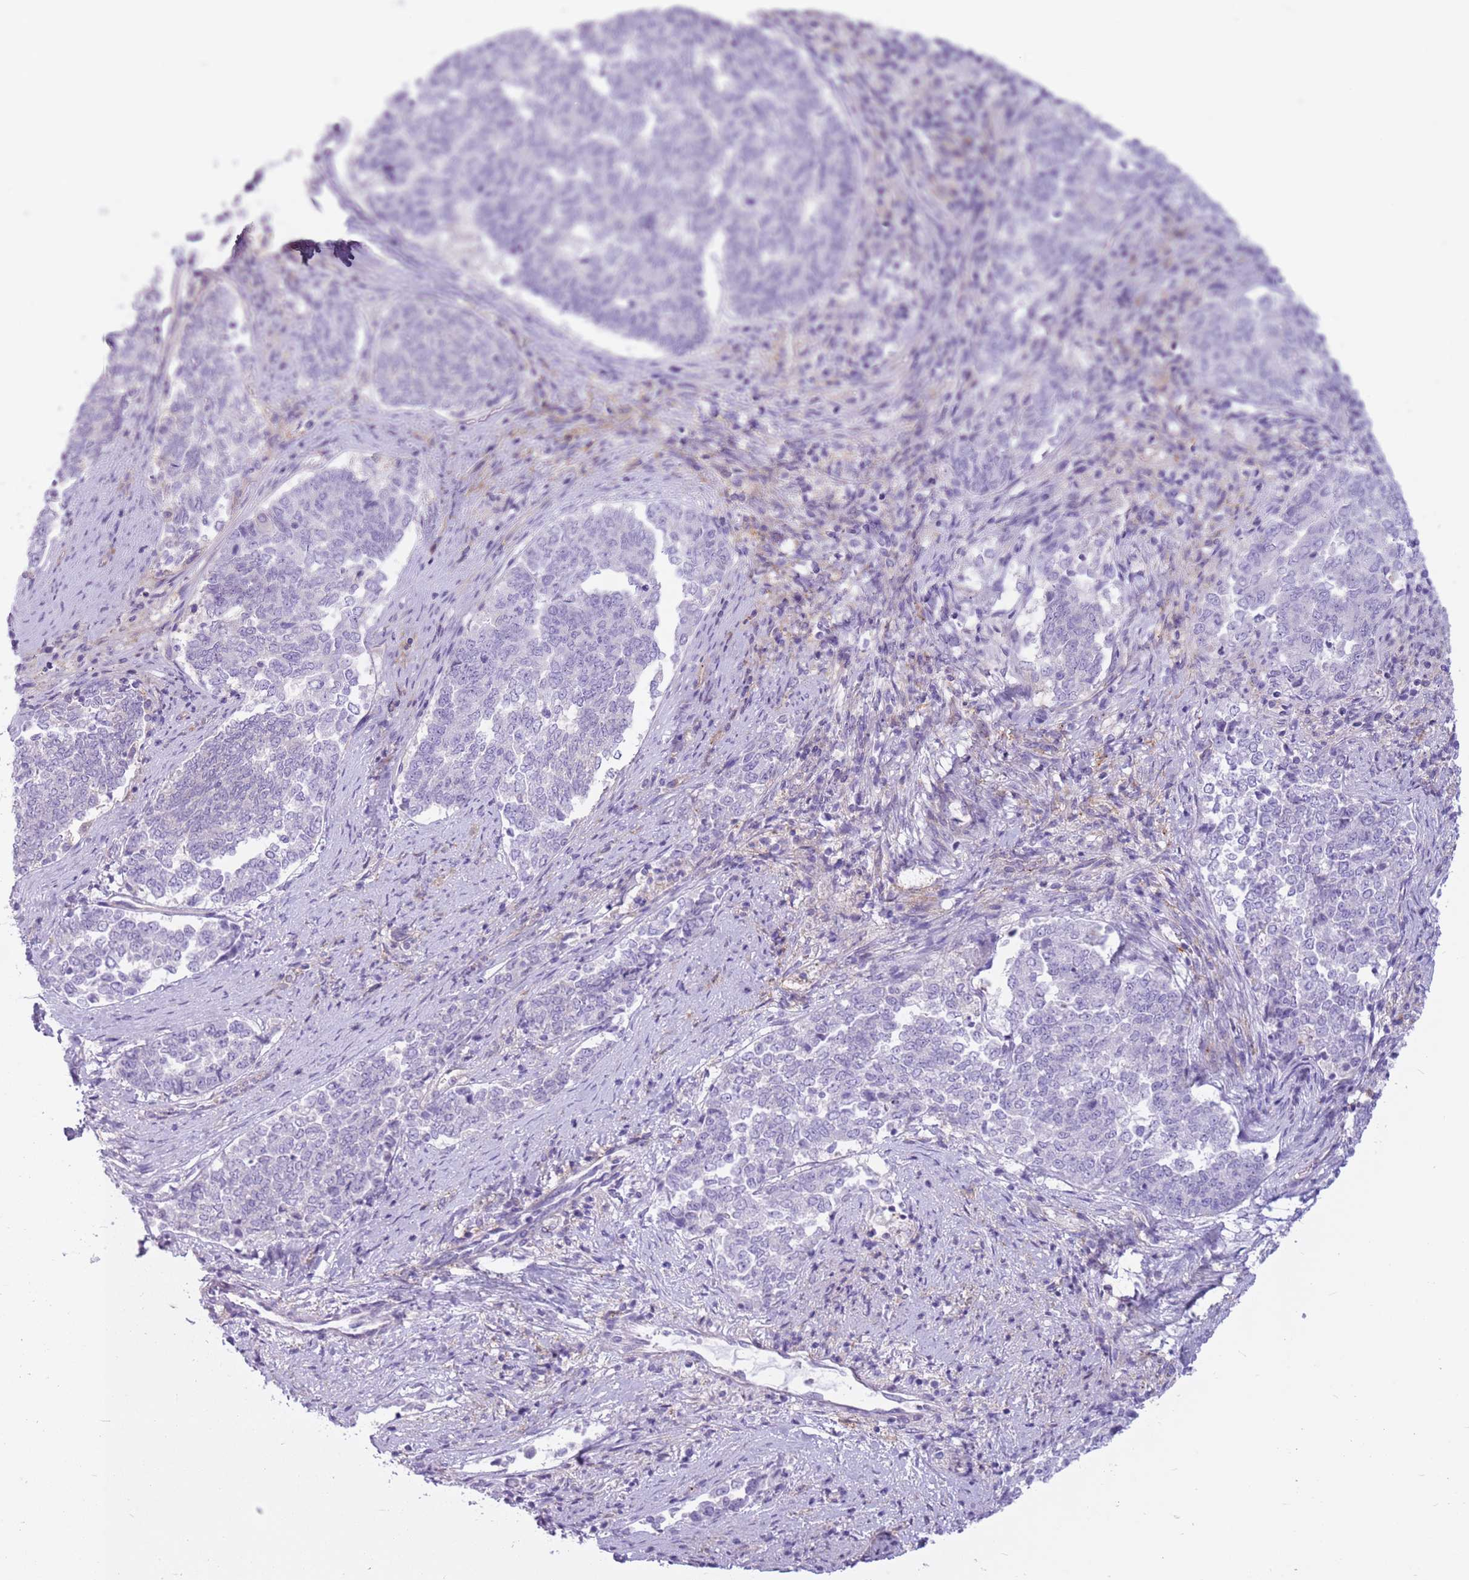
{"staining": {"intensity": "negative", "quantity": "none", "location": "none"}, "tissue": "endometrial cancer", "cell_type": "Tumor cells", "image_type": "cancer", "snomed": [{"axis": "morphology", "description": "Adenocarcinoma, NOS"}, {"axis": "topography", "description": "Endometrium"}], "caption": "Tumor cells are negative for brown protein staining in endometrial cancer (adenocarcinoma).", "gene": "SNX6", "patient": {"sex": "female", "age": 80}}